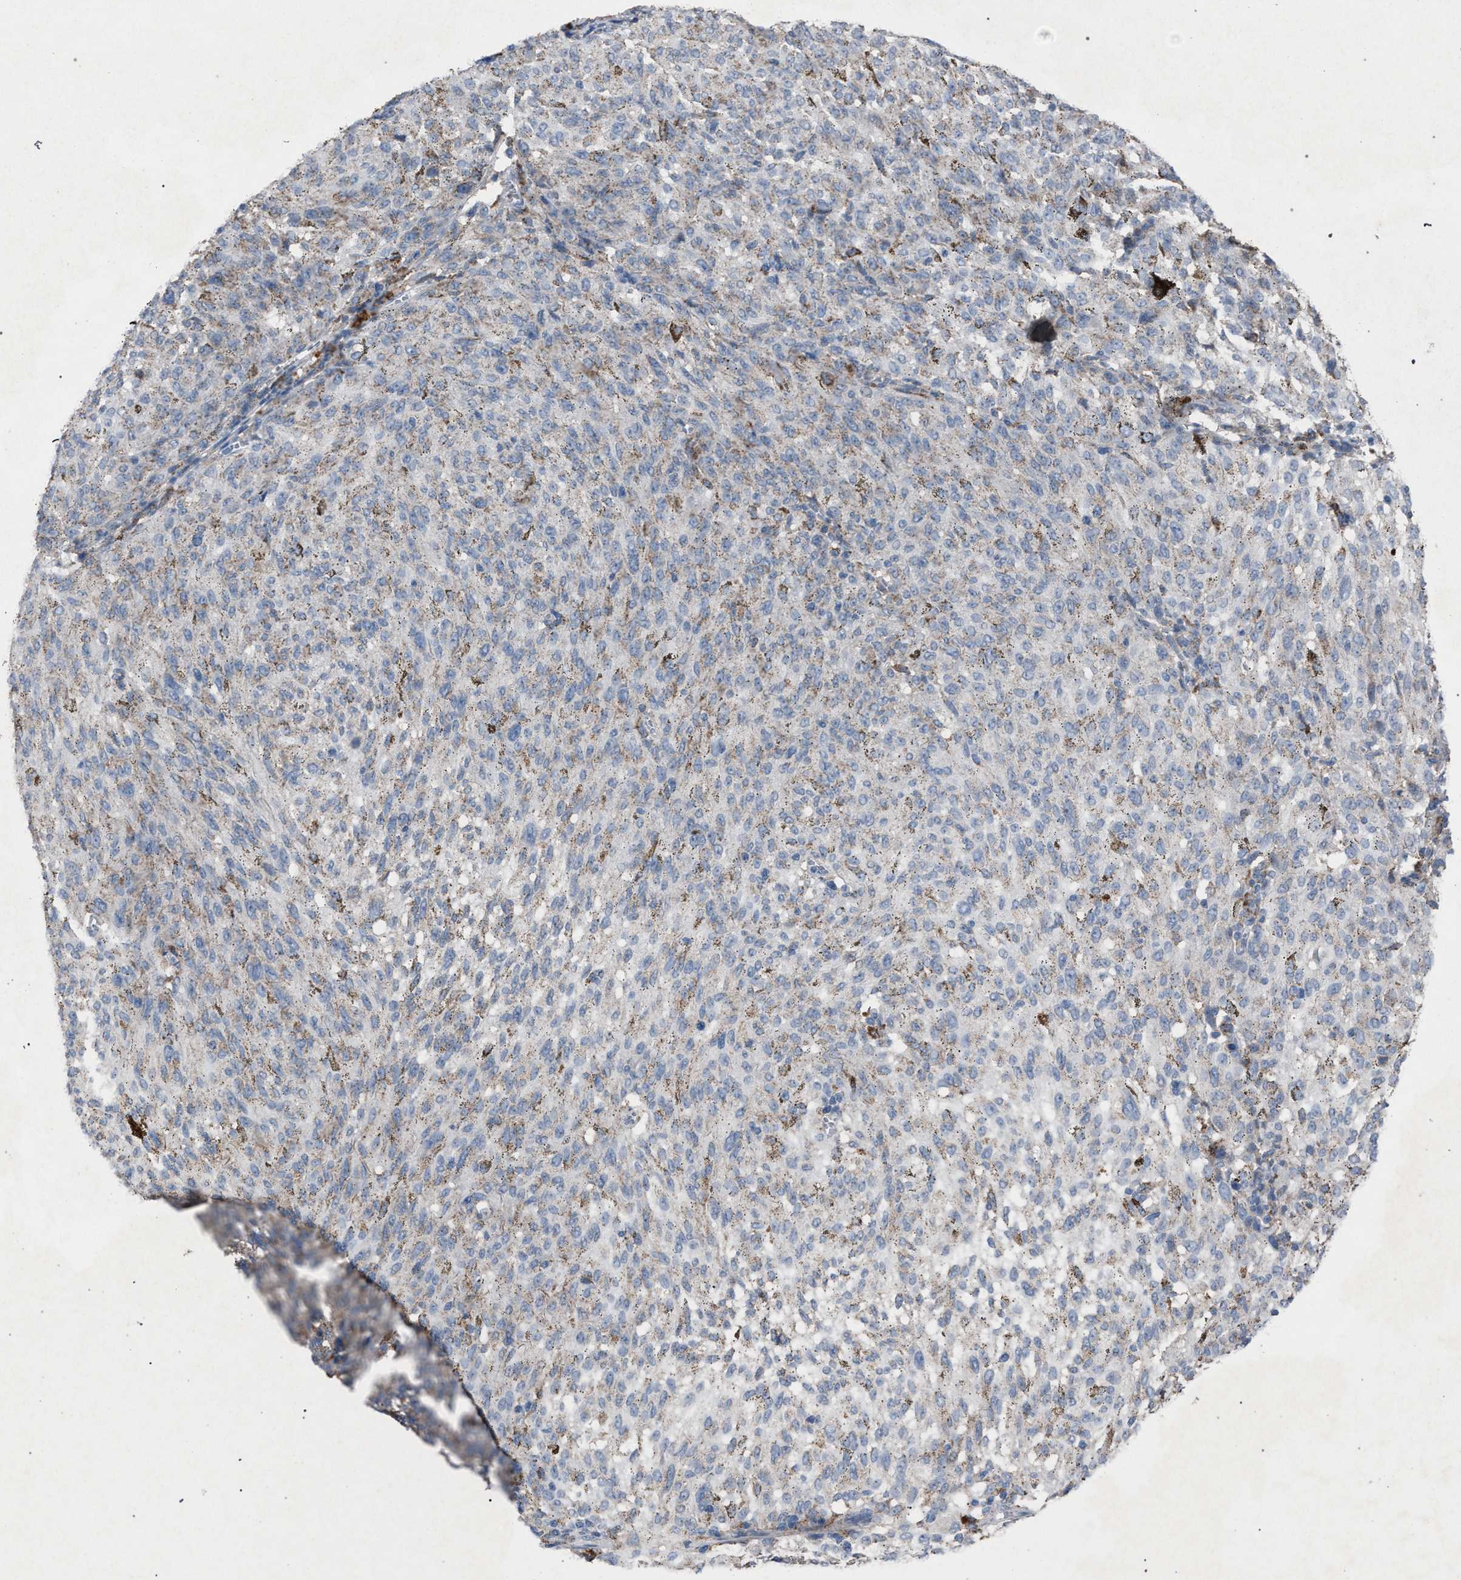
{"staining": {"intensity": "negative", "quantity": "none", "location": "none"}, "tissue": "melanoma", "cell_type": "Tumor cells", "image_type": "cancer", "snomed": [{"axis": "morphology", "description": "Malignant melanoma, NOS"}, {"axis": "topography", "description": "Skin"}], "caption": "IHC photomicrograph of neoplastic tissue: human melanoma stained with DAB exhibits no significant protein positivity in tumor cells.", "gene": "HSD17B4", "patient": {"sex": "female", "age": 72}}